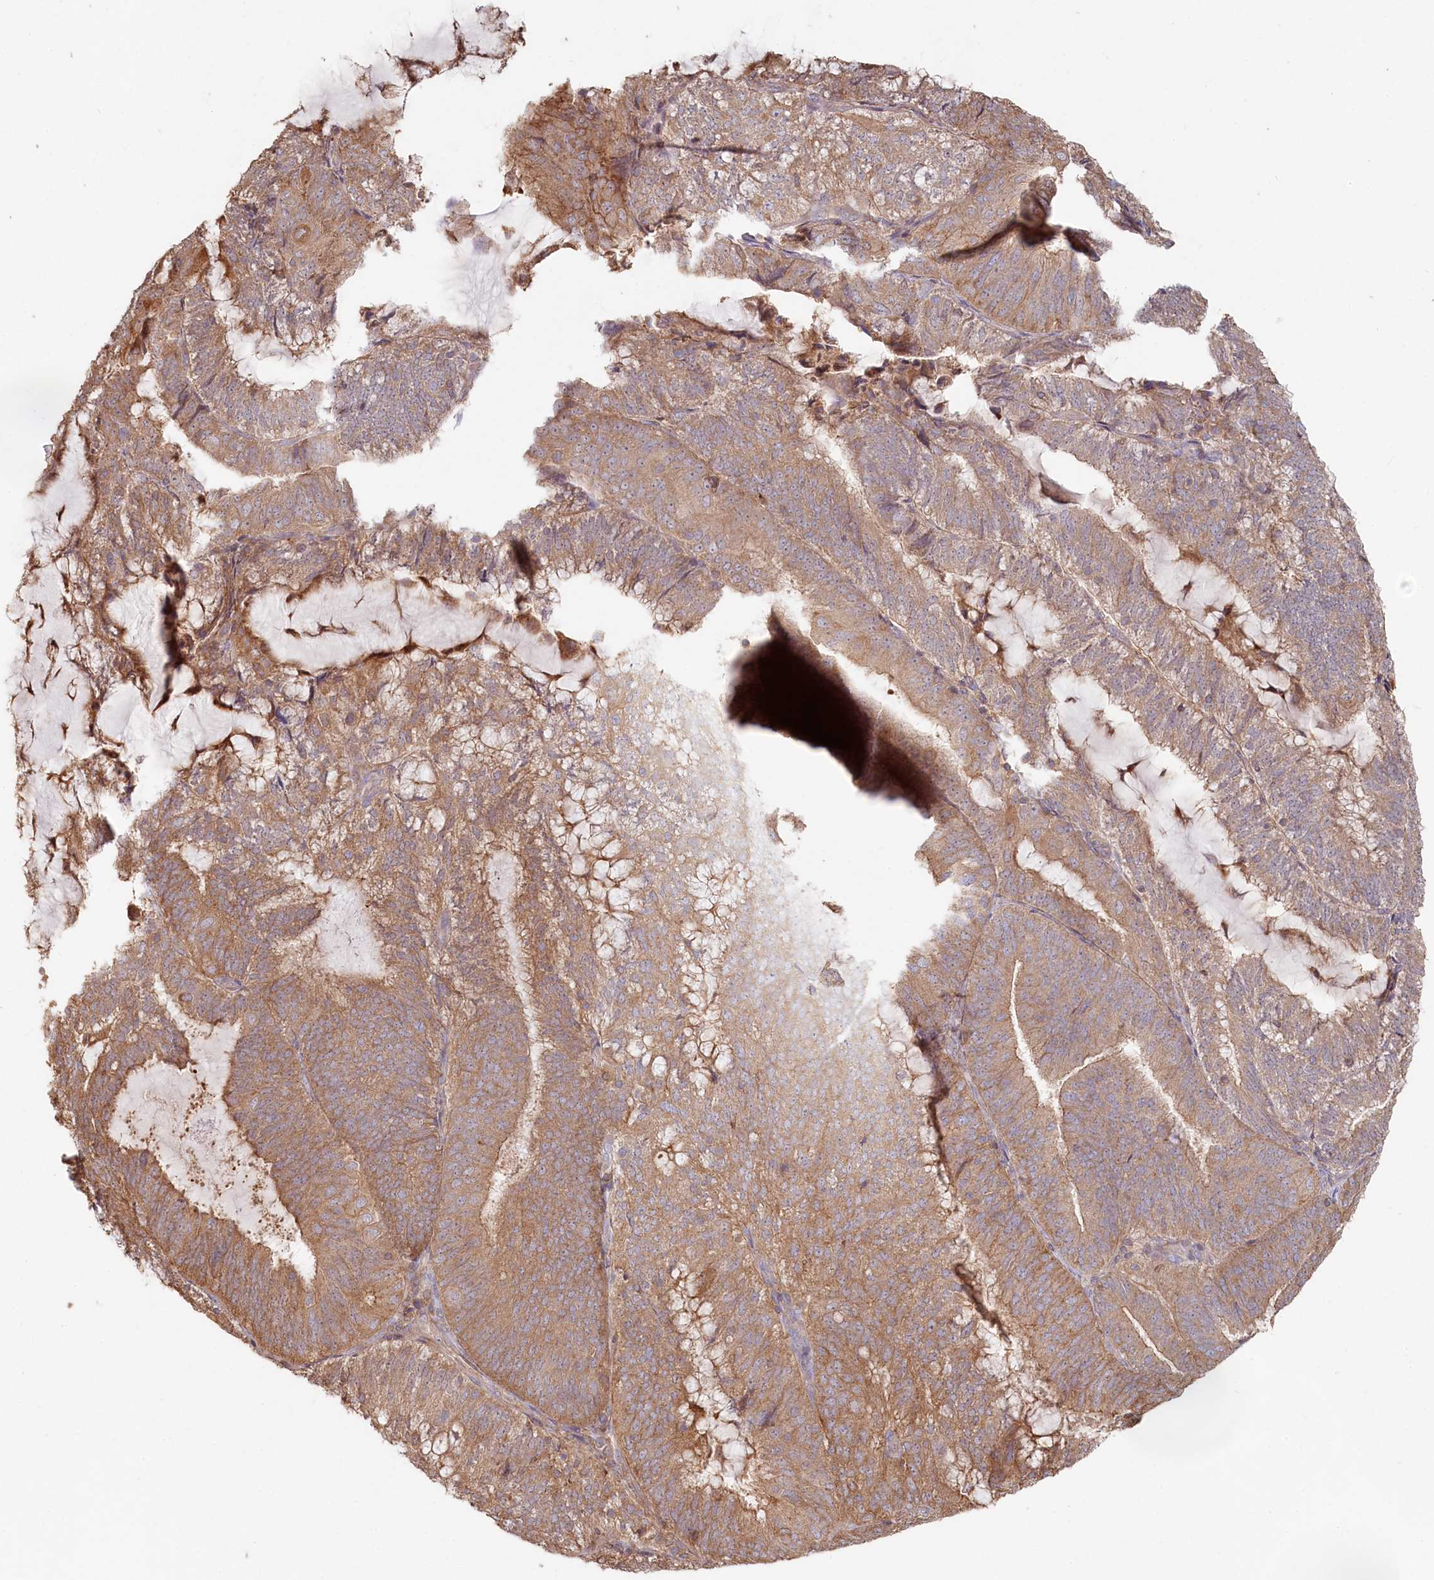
{"staining": {"intensity": "moderate", "quantity": ">75%", "location": "cytoplasmic/membranous"}, "tissue": "endometrial cancer", "cell_type": "Tumor cells", "image_type": "cancer", "snomed": [{"axis": "morphology", "description": "Adenocarcinoma, NOS"}, {"axis": "topography", "description": "Endometrium"}], "caption": "A brown stain shows moderate cytoplasmic/membranous expression of a protein in endometrial adenocarcinoma tumor cells.", "gene": "HAL", "patient": {"sex": "female", "age": 81}}